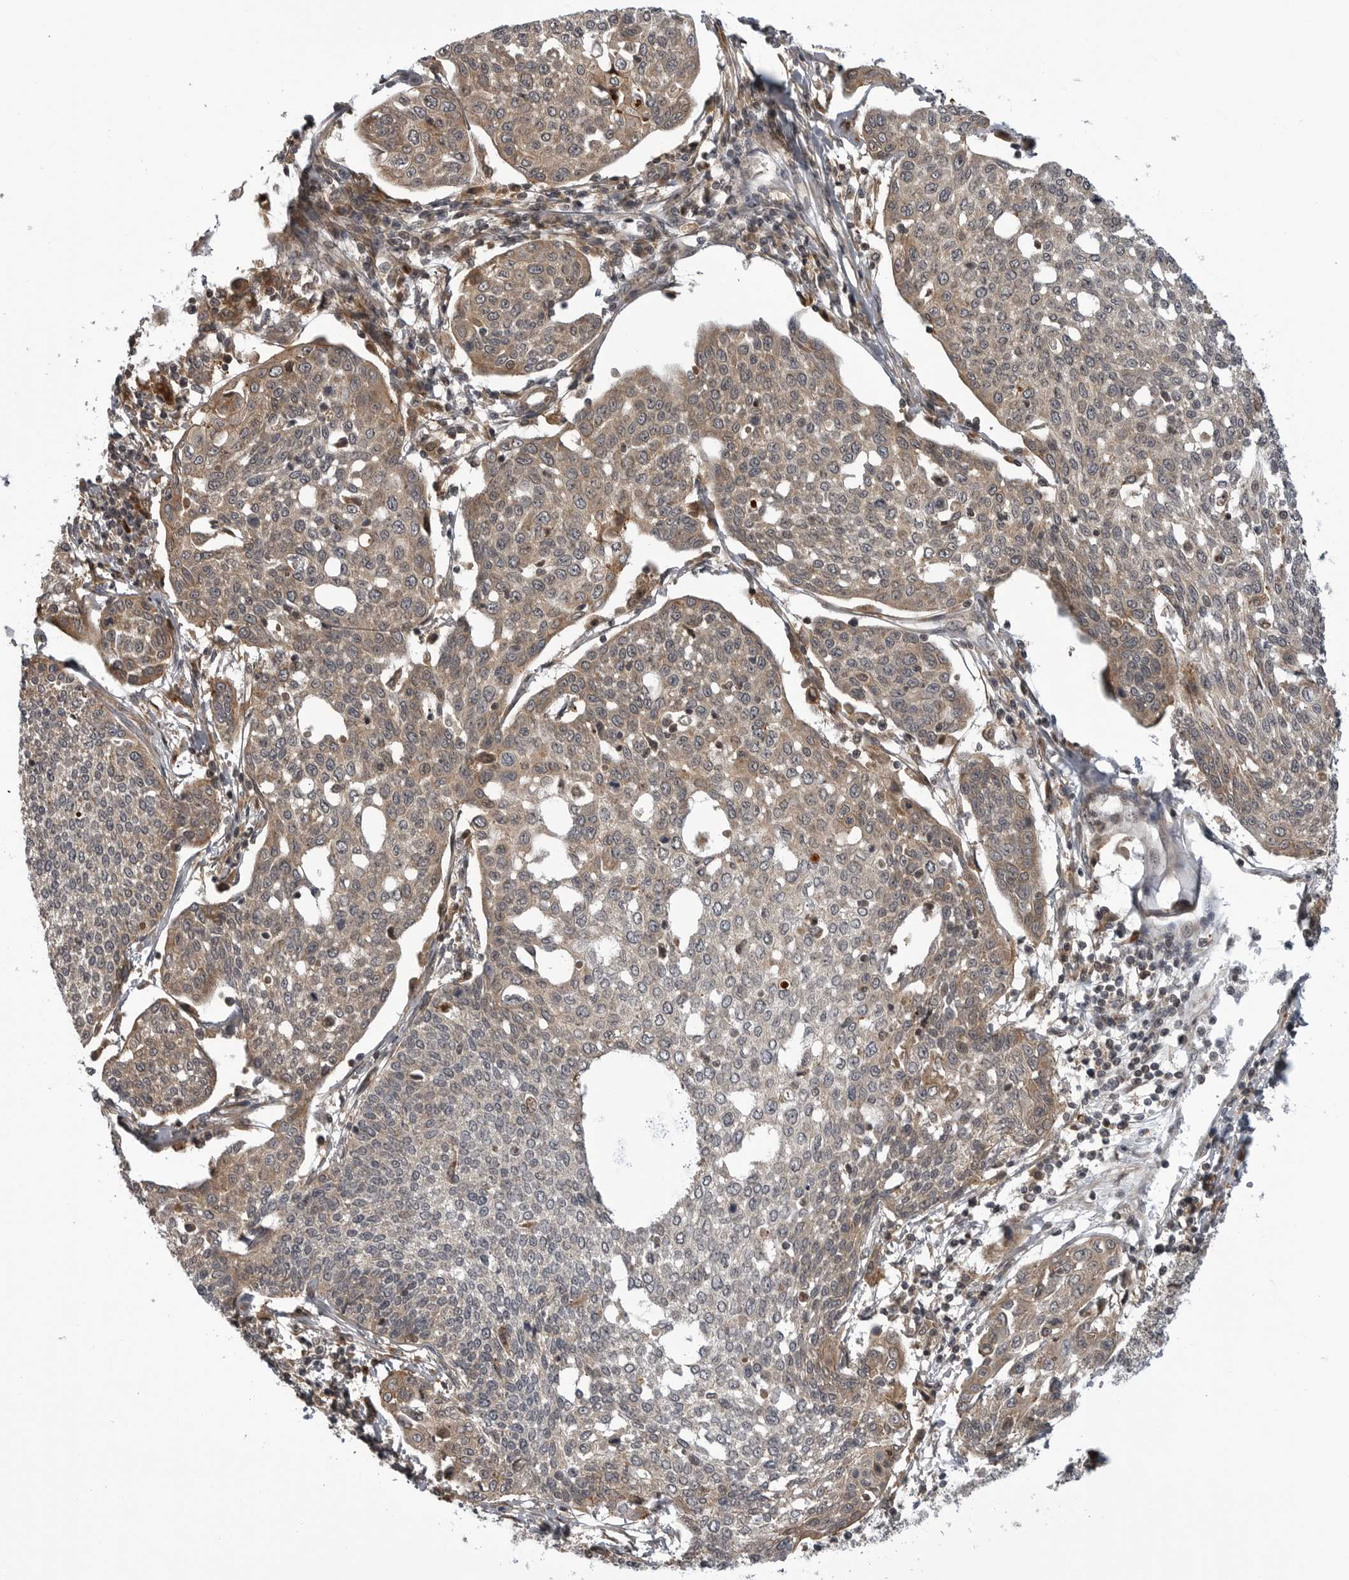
{"staining": {"intensity": "weak", "quantity": ">75%", "location": "cytoplasmic/membranous"}, "tissue": "cervical cancer", "cell_type": "Tumor cells", "image_type": "cancer", "snomed": [{"axis": "morphology", "description": "Squamous cell carcinoma, NOS"}, {"axis": "topography", "description": "Cervix"}], "caption": "The photomicrograph demonstrates immunohistochemical staining of cervical squamous cell carcinoma. There is weak cytoplasmic/membranous expression is identified in approximately >75% of tumor cells. (IHC, brightfield microscopy, high magnification).", "gene": "LRRC45", "patient": {"sex": "female", "age": 34}}